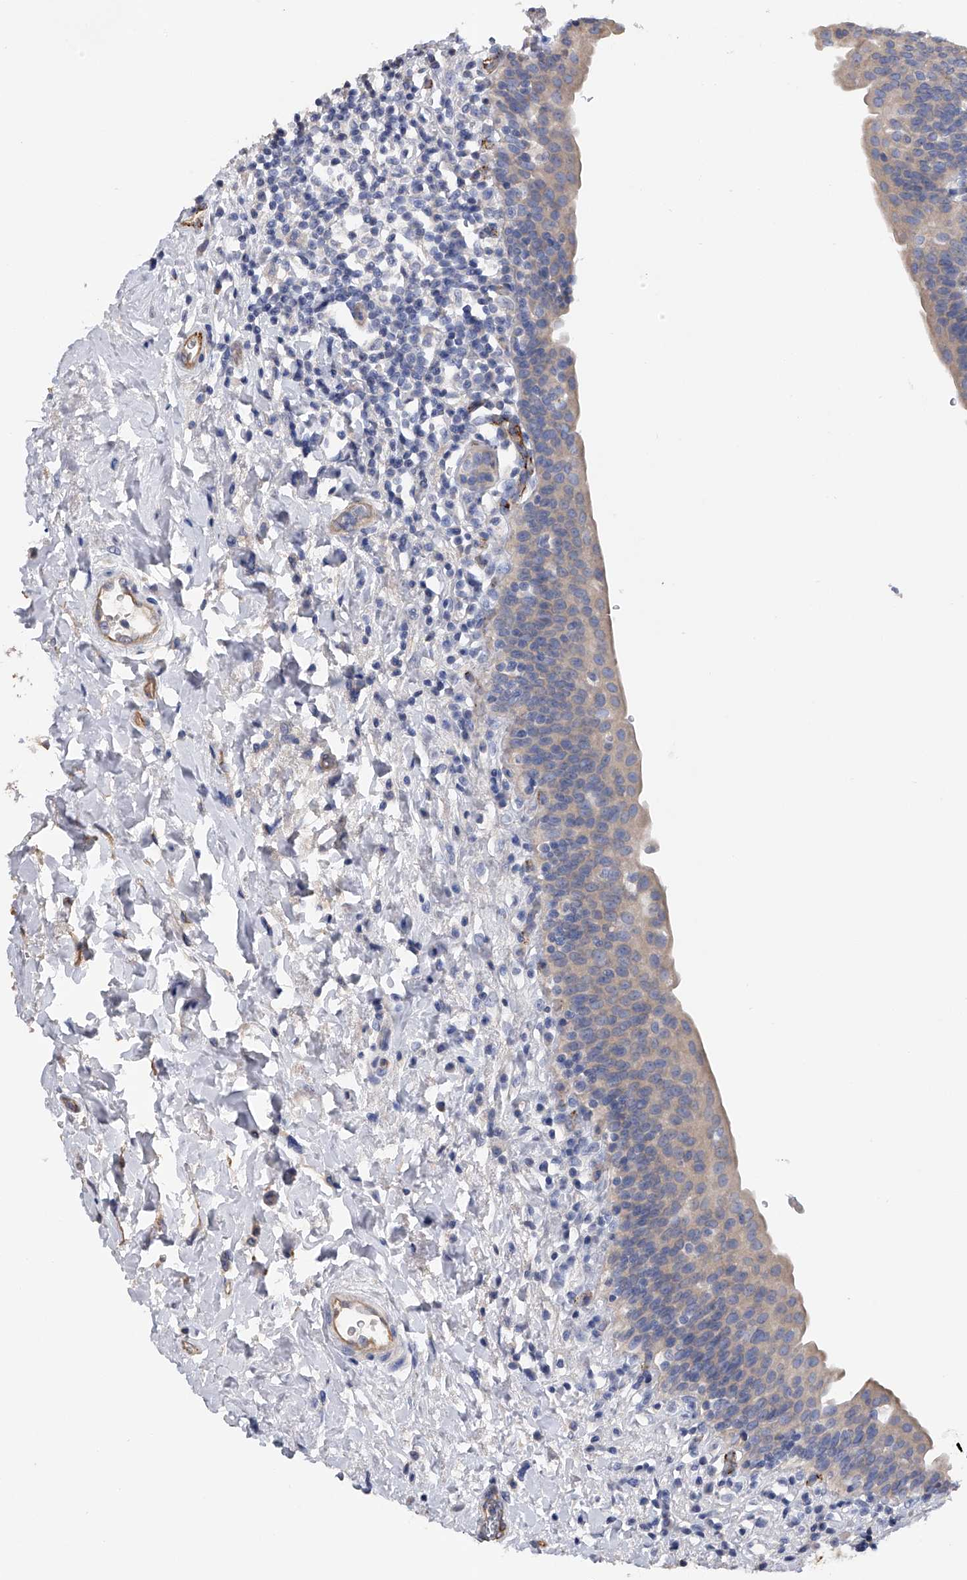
{"staining": {"intensity": "weak", "quantity": "25%-75%", "location": "cytoplasmic/membranous"}, "tissue": "urinary bladder", "cell_type": "Urothelial cells", "image_type": "normal", "snomed": [{"axis": "morphology", "description": "Normal tissue, NOS"}, {"axis": "topography", "description": "Urinary bladder"}], "caption": "The micrograph reveals immunohistochemical staining of normal urinary bladder. There is weak cytoplasmic/membranous positivity is present in about 25%-75% of urothelial cells.", "gene": "RWDD2A", "patient": {"sex": "male", "age": 83}}